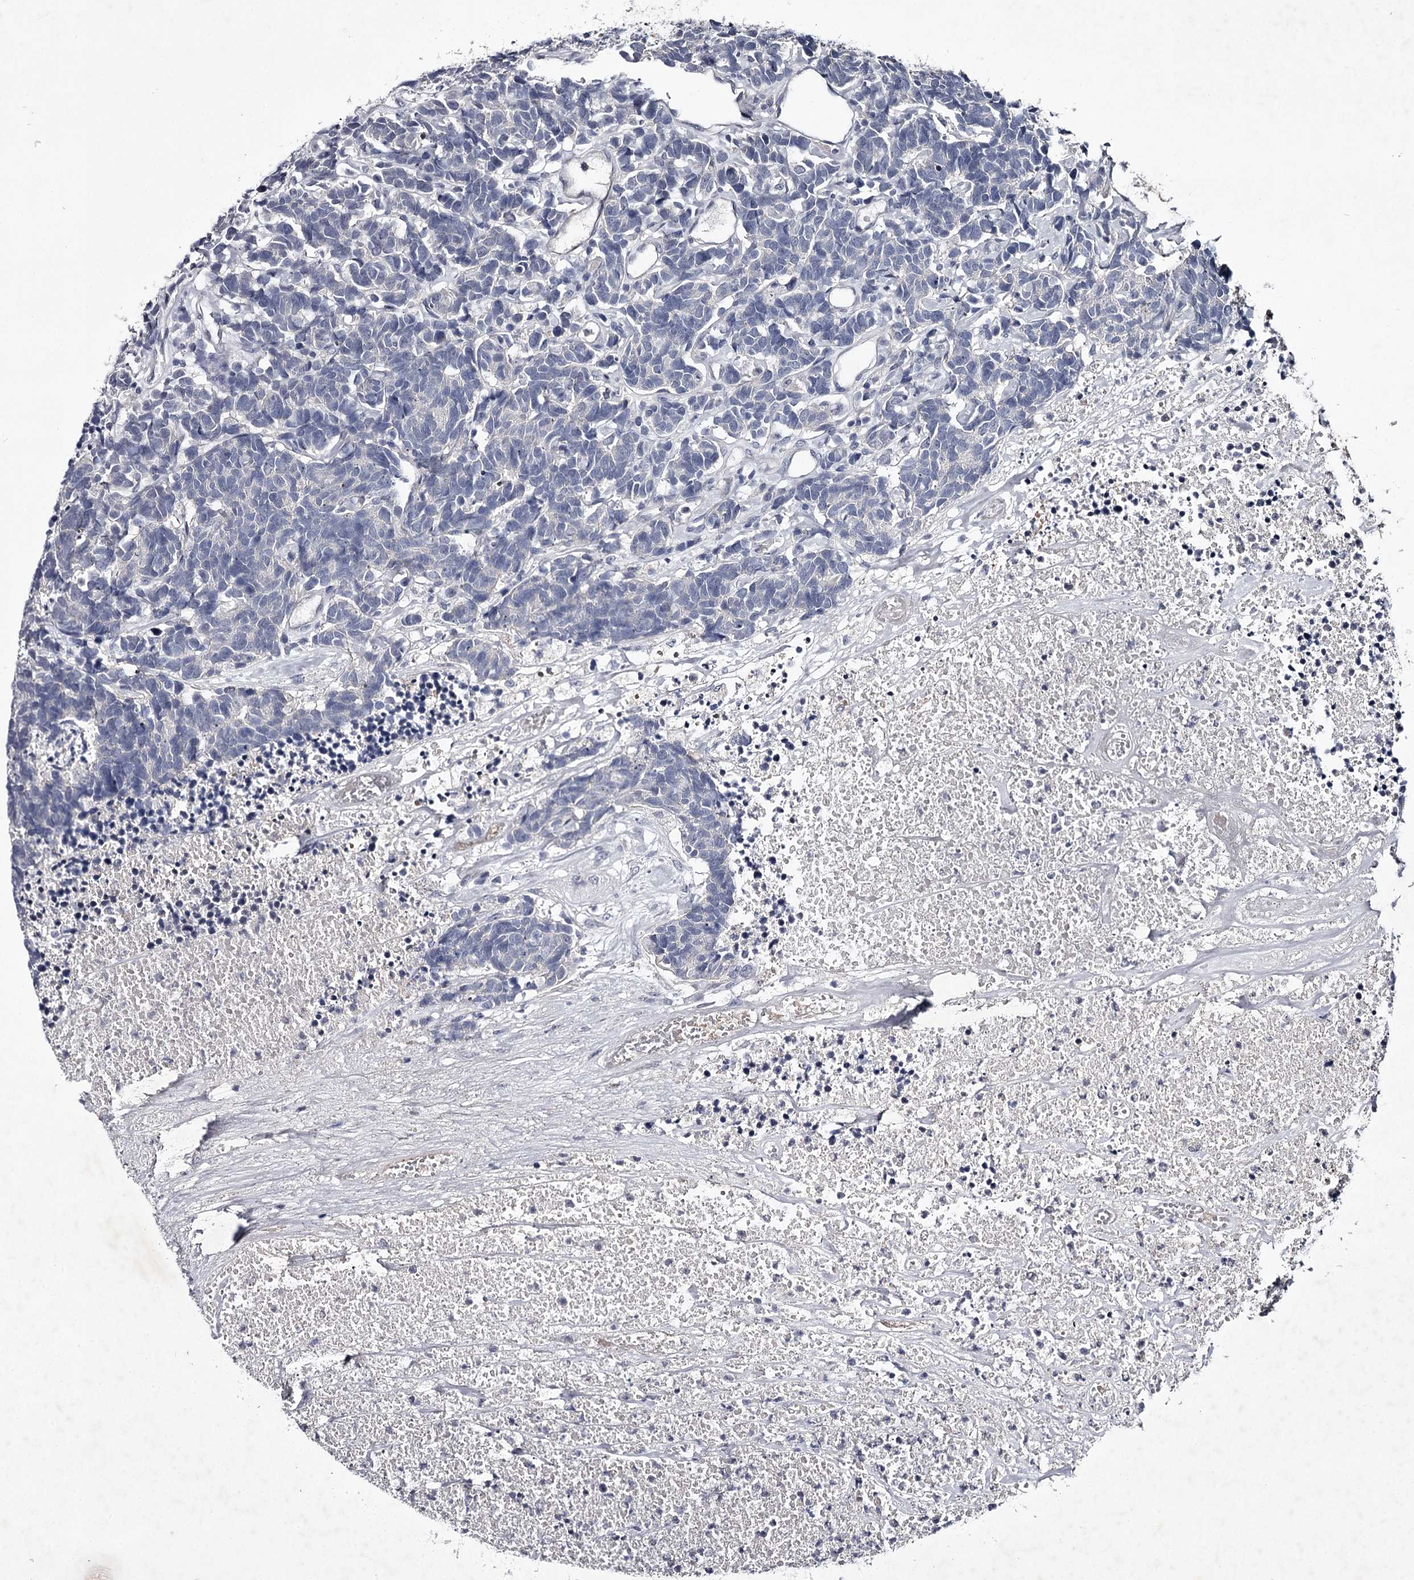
{"staining": {"intensity": "negative", "quantity": "none", "location": "none"}, "tissue": "carcinoid", "cell_type": "Tumor cells", "image_type": "cancer", "snomed": [{"axis": "morphology", "description": "Carcinoma, NOS"}, {"axis": "morphology", "description": "Carcinoid, malignant, NOS"}, {"axis": "topography", "description": "Urinary bladder"}], "caption": "A high-resolution histopathology image shows IHC staining of carcinoid, which demonstrates no significant positivity in tumor cells. (DAB immunohistochemistry (IHC) visualized using brightfield microscopy, high magnification).", "gene": "FDXACB1", "patient": {"sex": "male", "age": 57}}